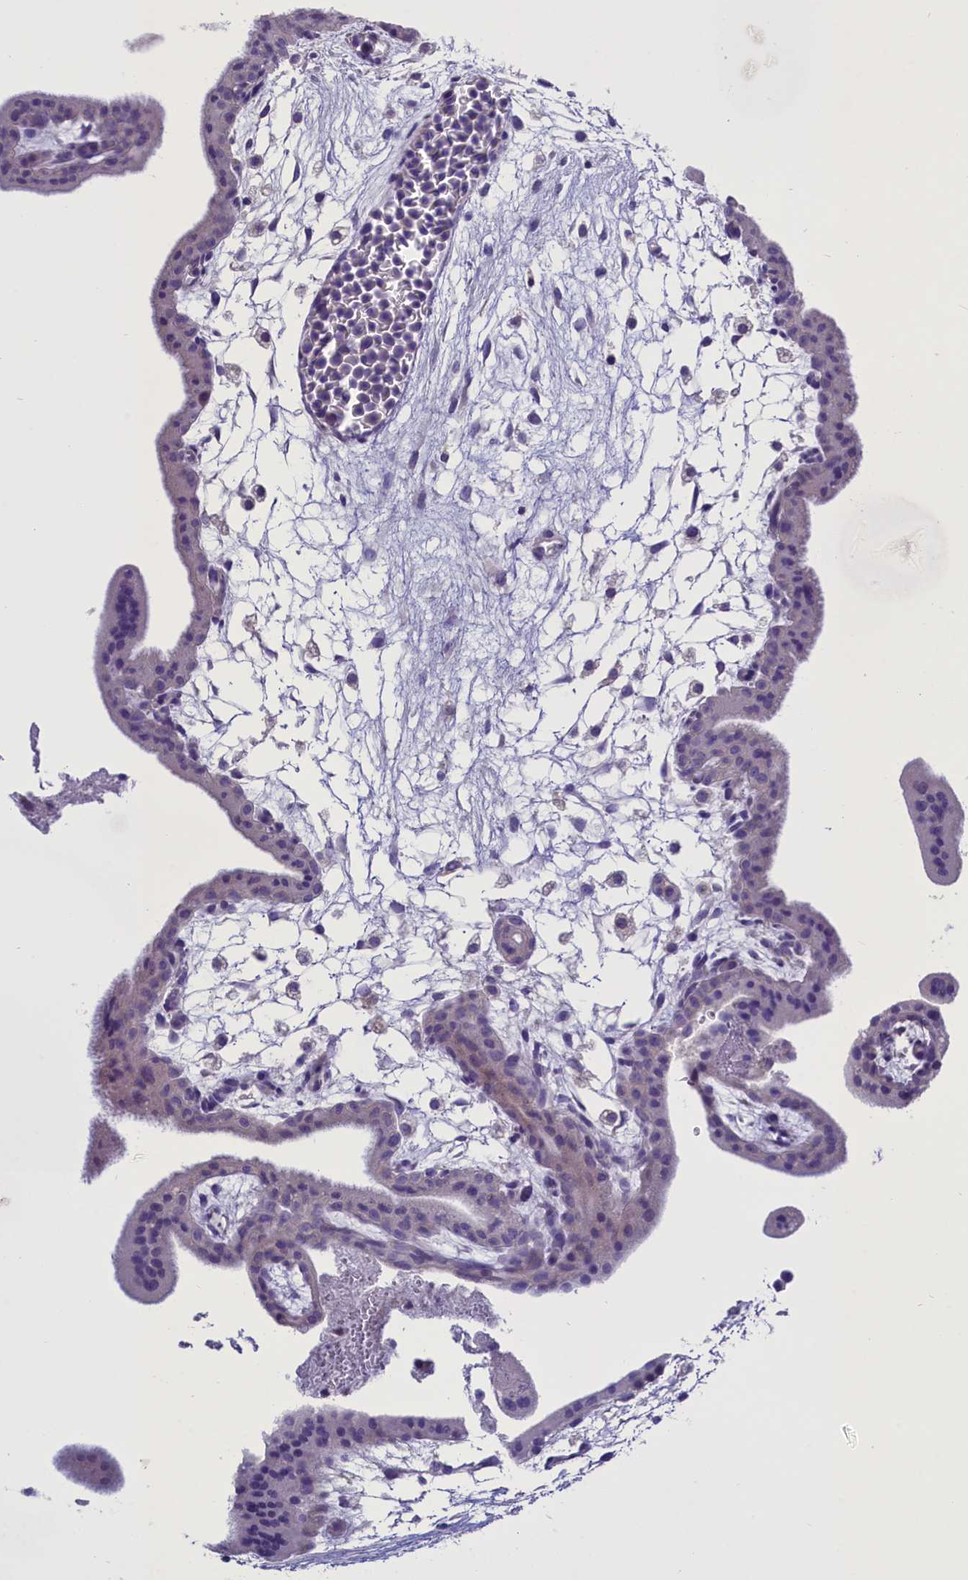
{"staining": {"intensity": "negative", "quantity": "none", "location": "none"}, "tissue": "placenta", "cell_type": "Trophoblastic cells", "image_type": "normal", "snomed": [{"axis": "morphology", "description": "Normal tissue, NOS"}, {"axis": "topography", "description": "Placenta"}], "caption": "Protein analysis of normal placenta displays no significant positivity in trophoblastic cells.", "gene": "ENPP6", "patient": {"sex": "female", "age": 35}}